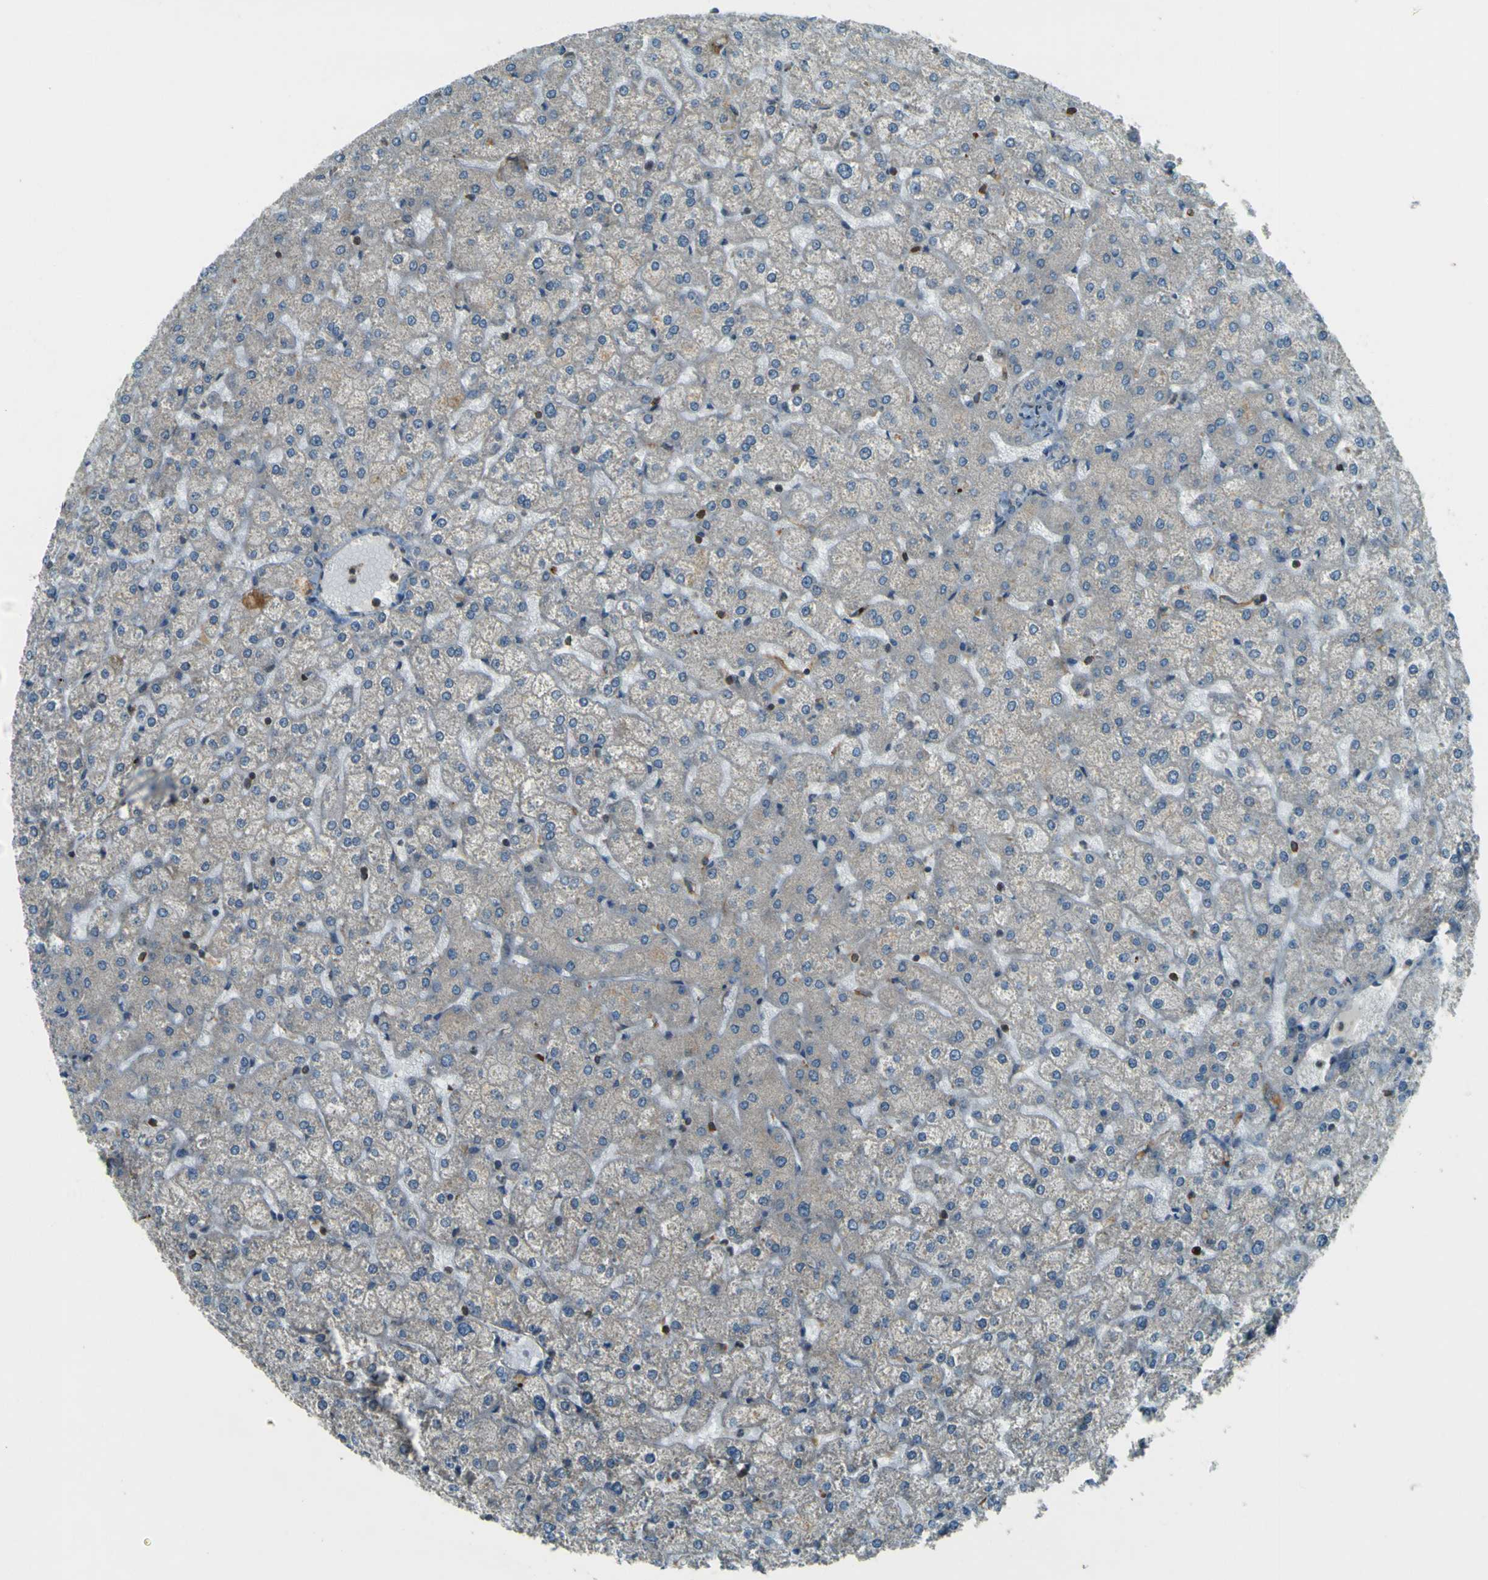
{"staining": {"intensity": "weak", "quantity": "<25%", "location": "cytoplasmic/membranous"}, "tissue": "liver", "cell_type": "Cholangiocytes", "image_type": "normal", "snomed": [{"axis": "morphology", "description": "Normal tissue, NOS"}, {"axis": "topography", "description": "Liver"}], "caption": "An immunohistochemistry (IHC) micrograph of normal liver is shown. There is no staining in cholangiocytes of liver.", "gene": "LPCAT1", "patient": {"sex": "female", "age": 32}}